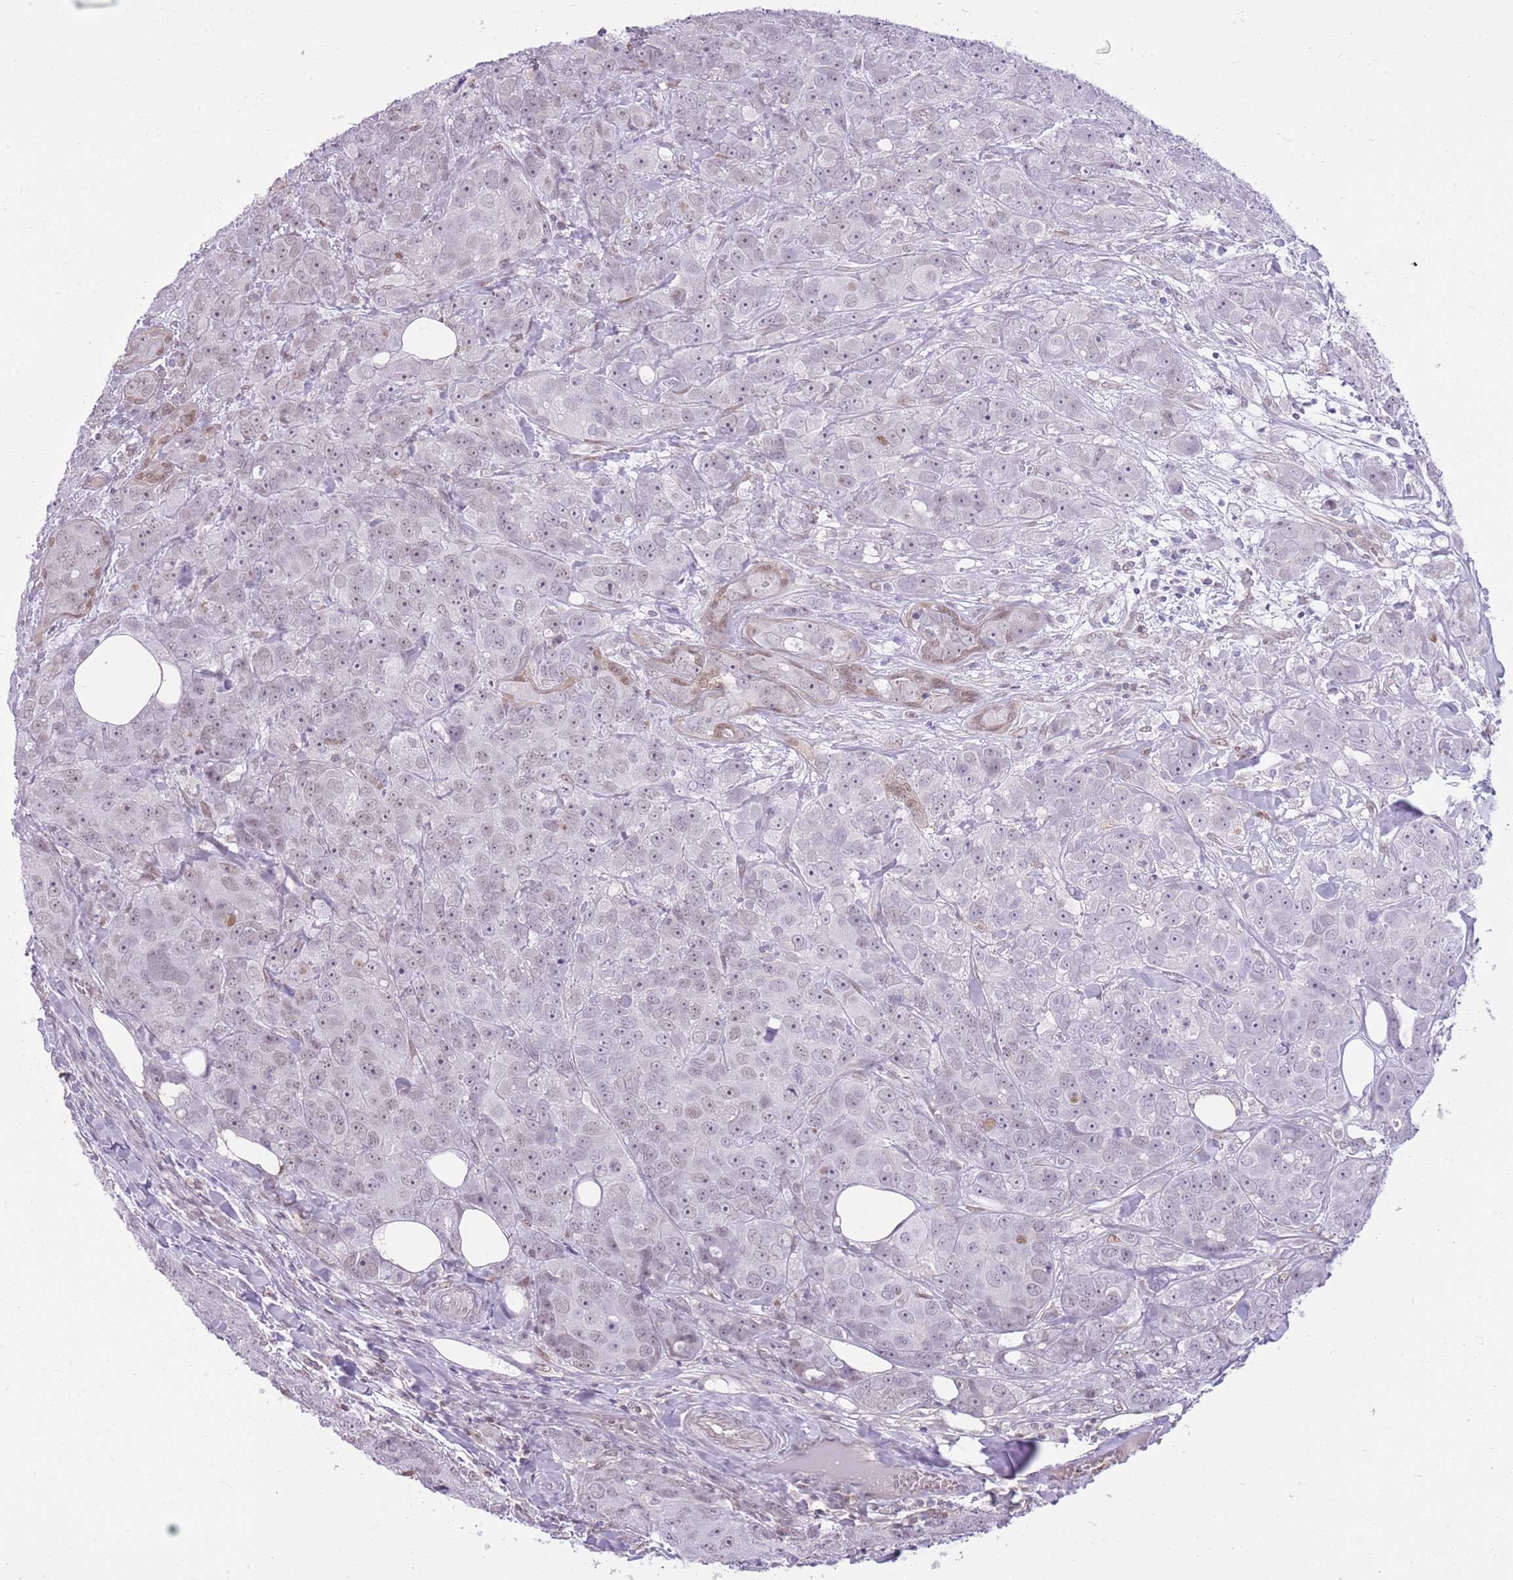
{"staining": {"intensity": "negative", "quantity": "none", "location": "none"}, "tissue": "breast cancer", "cell_type": "Tumor cells", "image_type": "cancer", "snomed": [{"axis": "morphology", "description": "Duct carcinoma"}, {"axis": "topography", "description": "Breast"}], "caption": "IHC of human breast cancer (intraductal carcinoma) exhibits no expression in tumor cells. The staining is performed using DAB (3,3'-diaminobenzidine) brown chromogen with nuclei counter-stained in using hematoxylin.", "gene": "DHX32", "patient": {"sex": "female", "age": 43}}